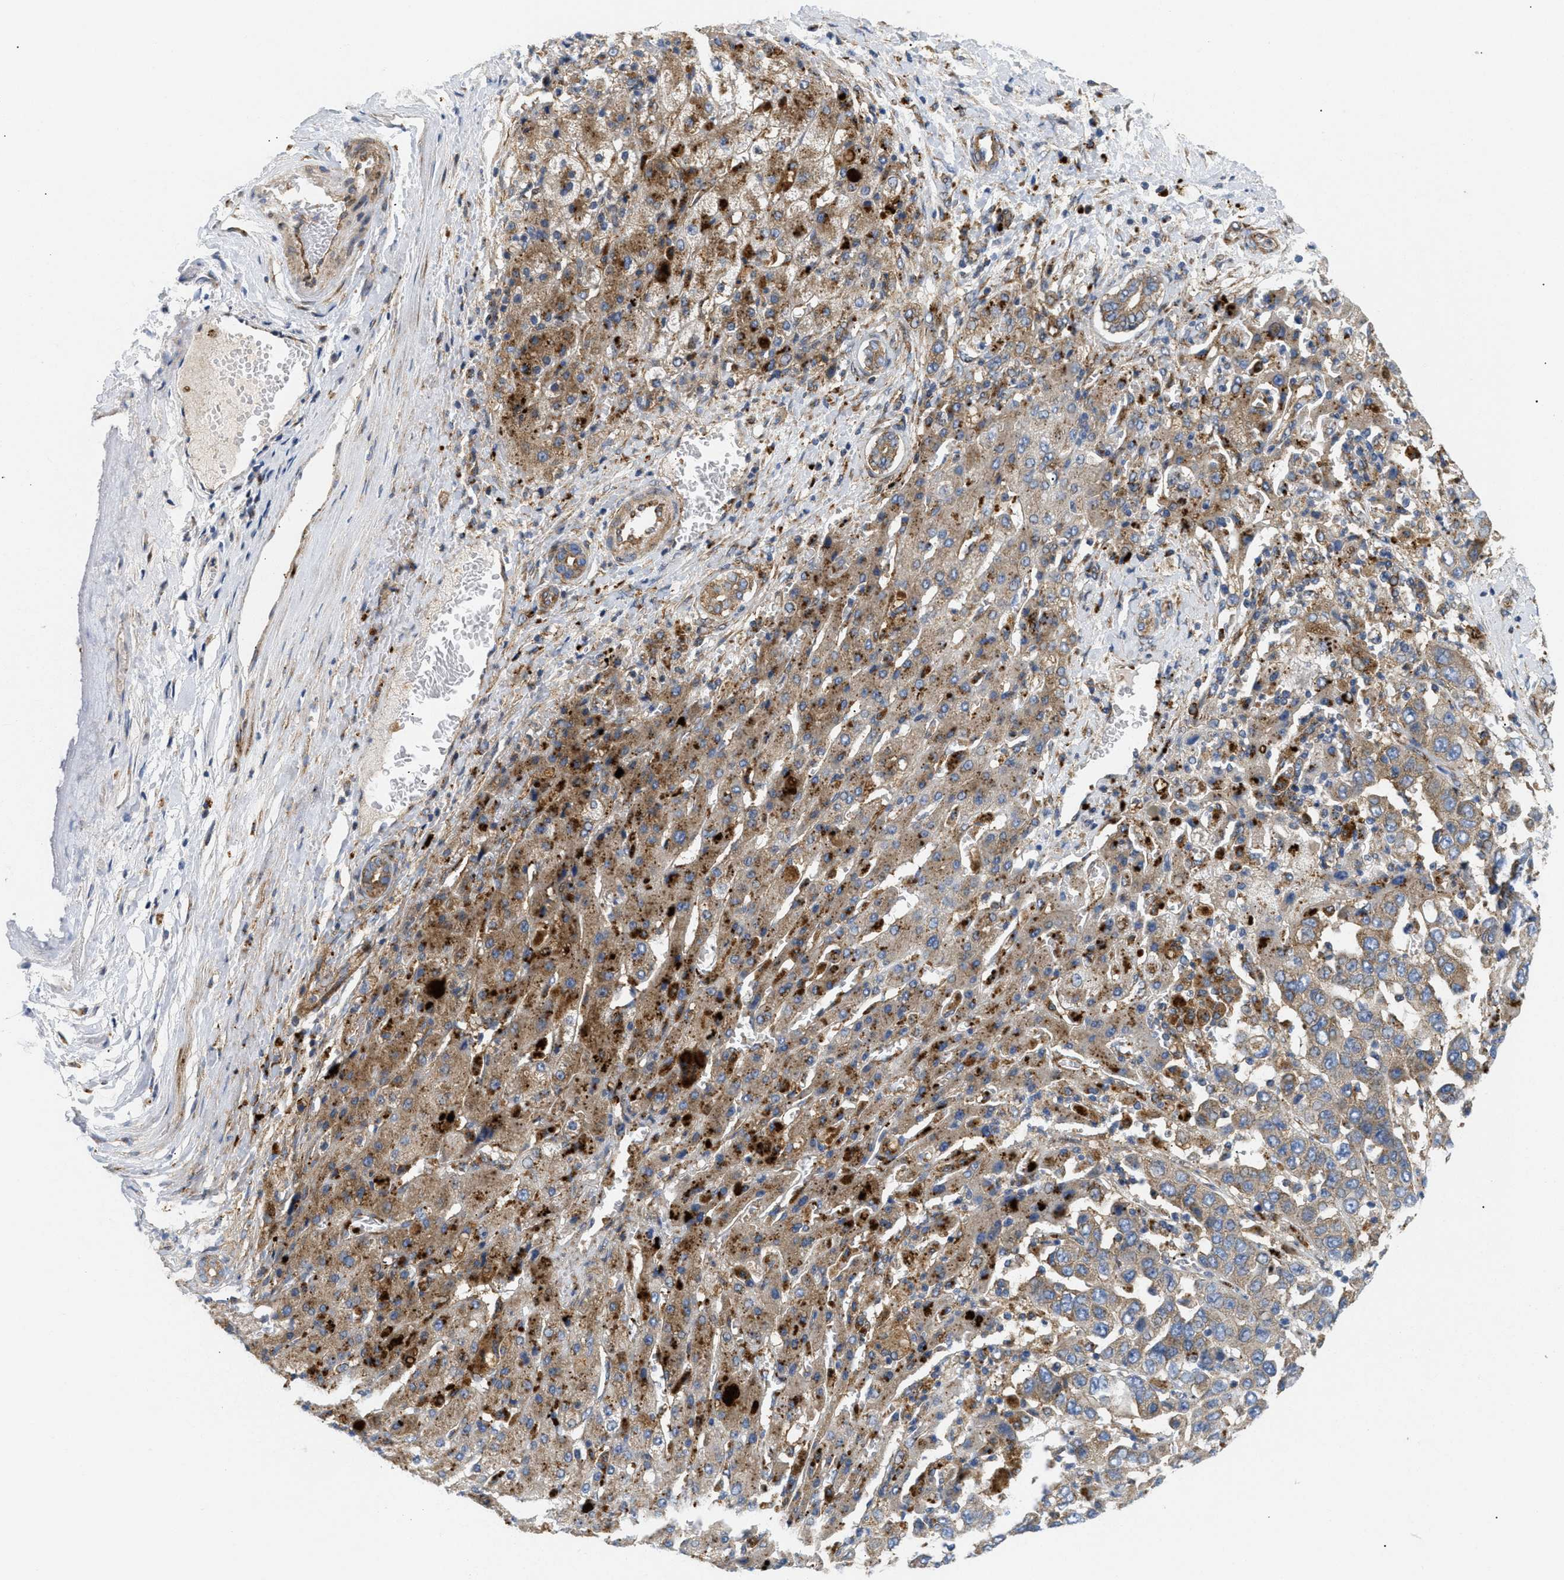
{"staining": {"intensity": "weak", "quantity": ">75%", "location": "cytoplasmic/membranous"}, "tissue": "liver cancer", "cell_type": "Tumor cells", "image_type": "cancer", "snomed": [{"axis": "morphology", "description": "Cholangiocarcinoma"}, {"axis": "topography", "description": "Liver"}], "caption": "High-power microscopy captured an immunohistochemistry photomicrograph of cholangiocarcinoma (liver), revealing weak cytoplasmic/membranous staining in about >75% of tumor cells. (Brightfield microscopy of DAB IHC at high magnification).", "gene": "DCTN4", "patient": {"sex": "female", "age": 52}}